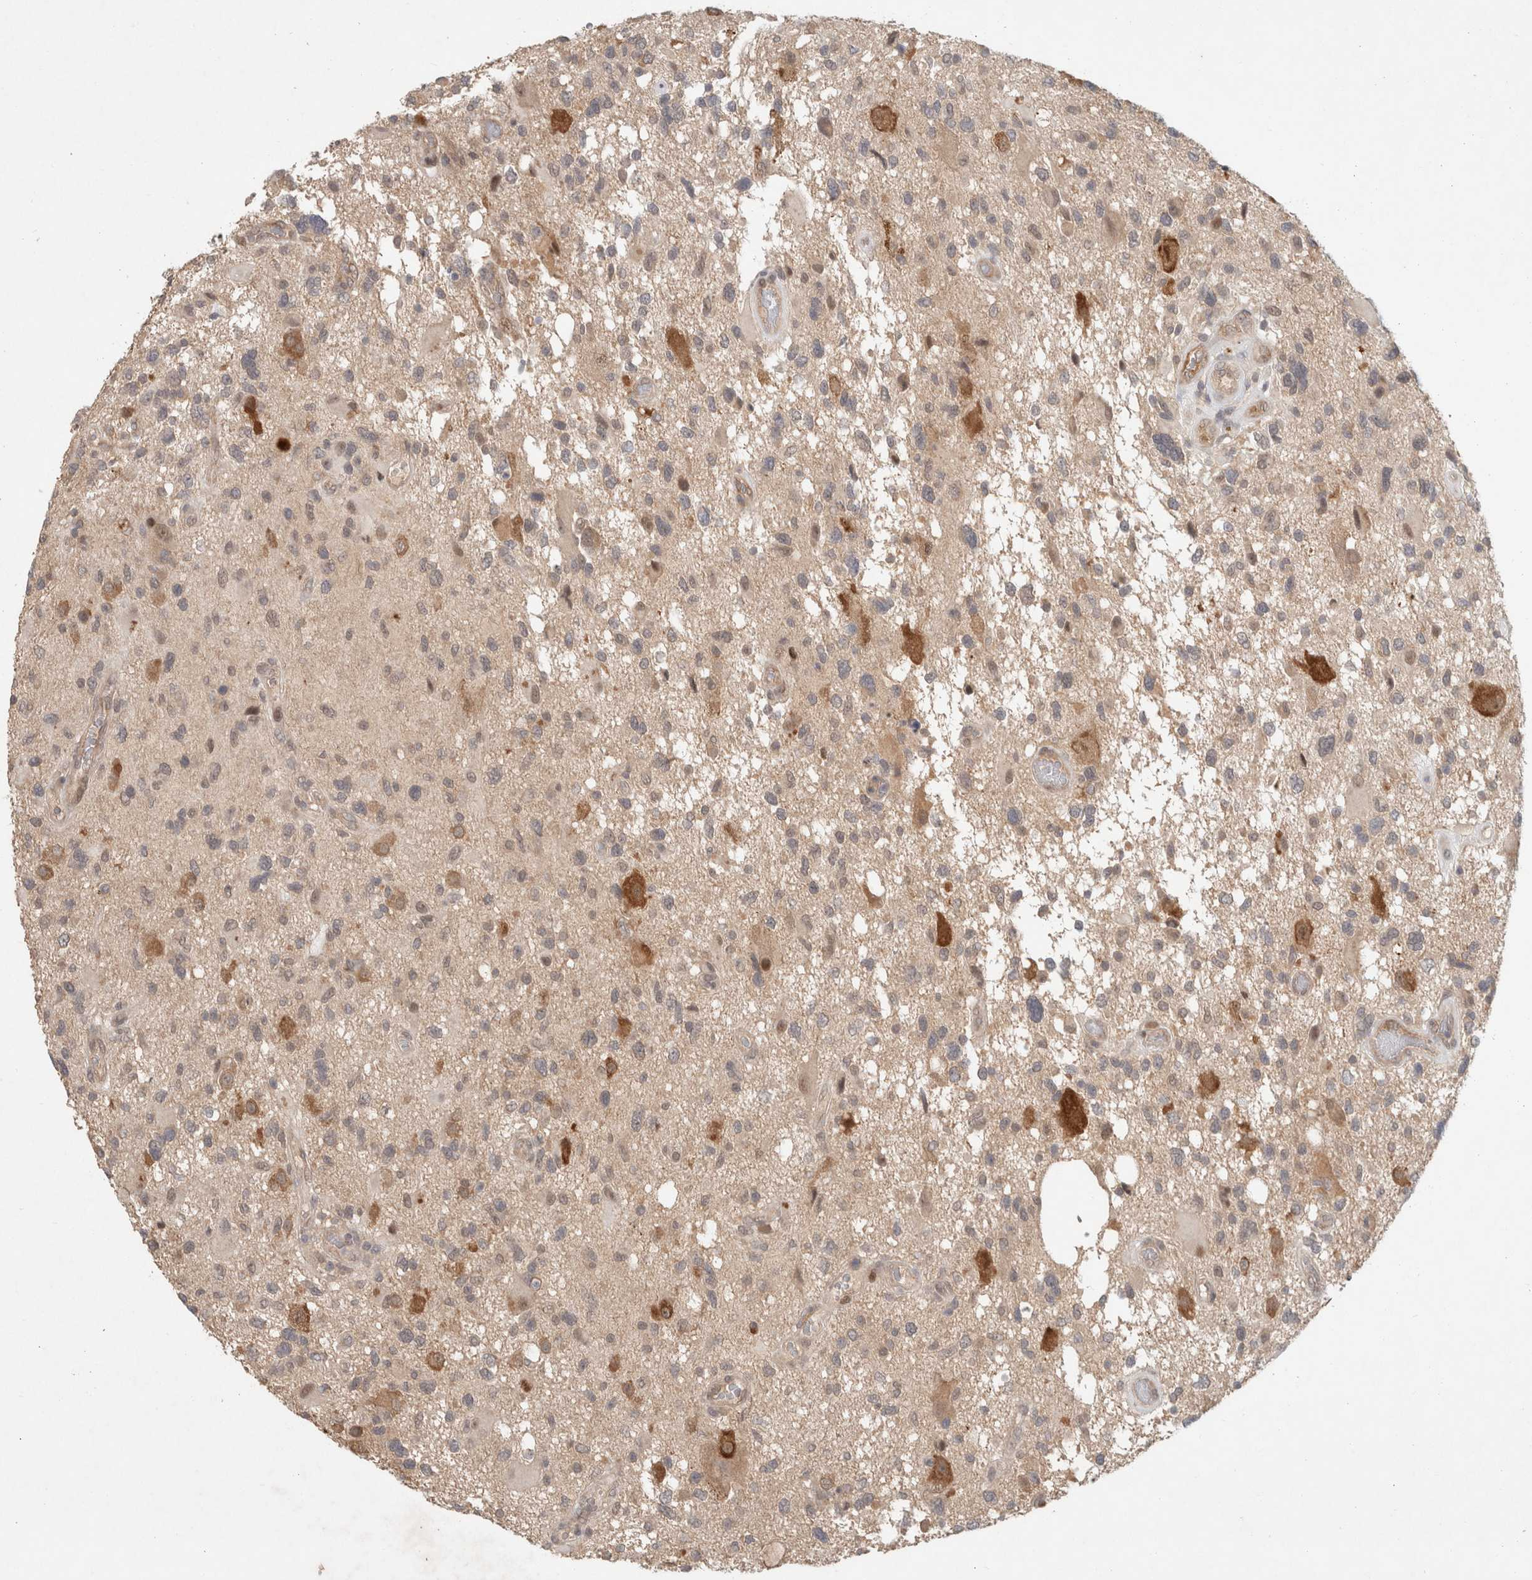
{"staining": {"intensity": "moderate", "quantity": "<25%", "location": "cytoplasmic/membranous"}, "tissue": "glioma", "cell_type": "Tumor cells", "image_type": "cancer", "snomed": [{"axis": "morphology", "description": "Glioma, malignant, High grade"}, {"axis": "topography", "description": "Brain"}], "caption": "Approximately <25% of tumor cells in human malignant high-grade glioma reveal moderate cytoplasmic/membranous protein positivity as visualized by brown immunohistochemical staining.", "gene": "RASAL2", "patient": {"sex": "male", "age": 33}}